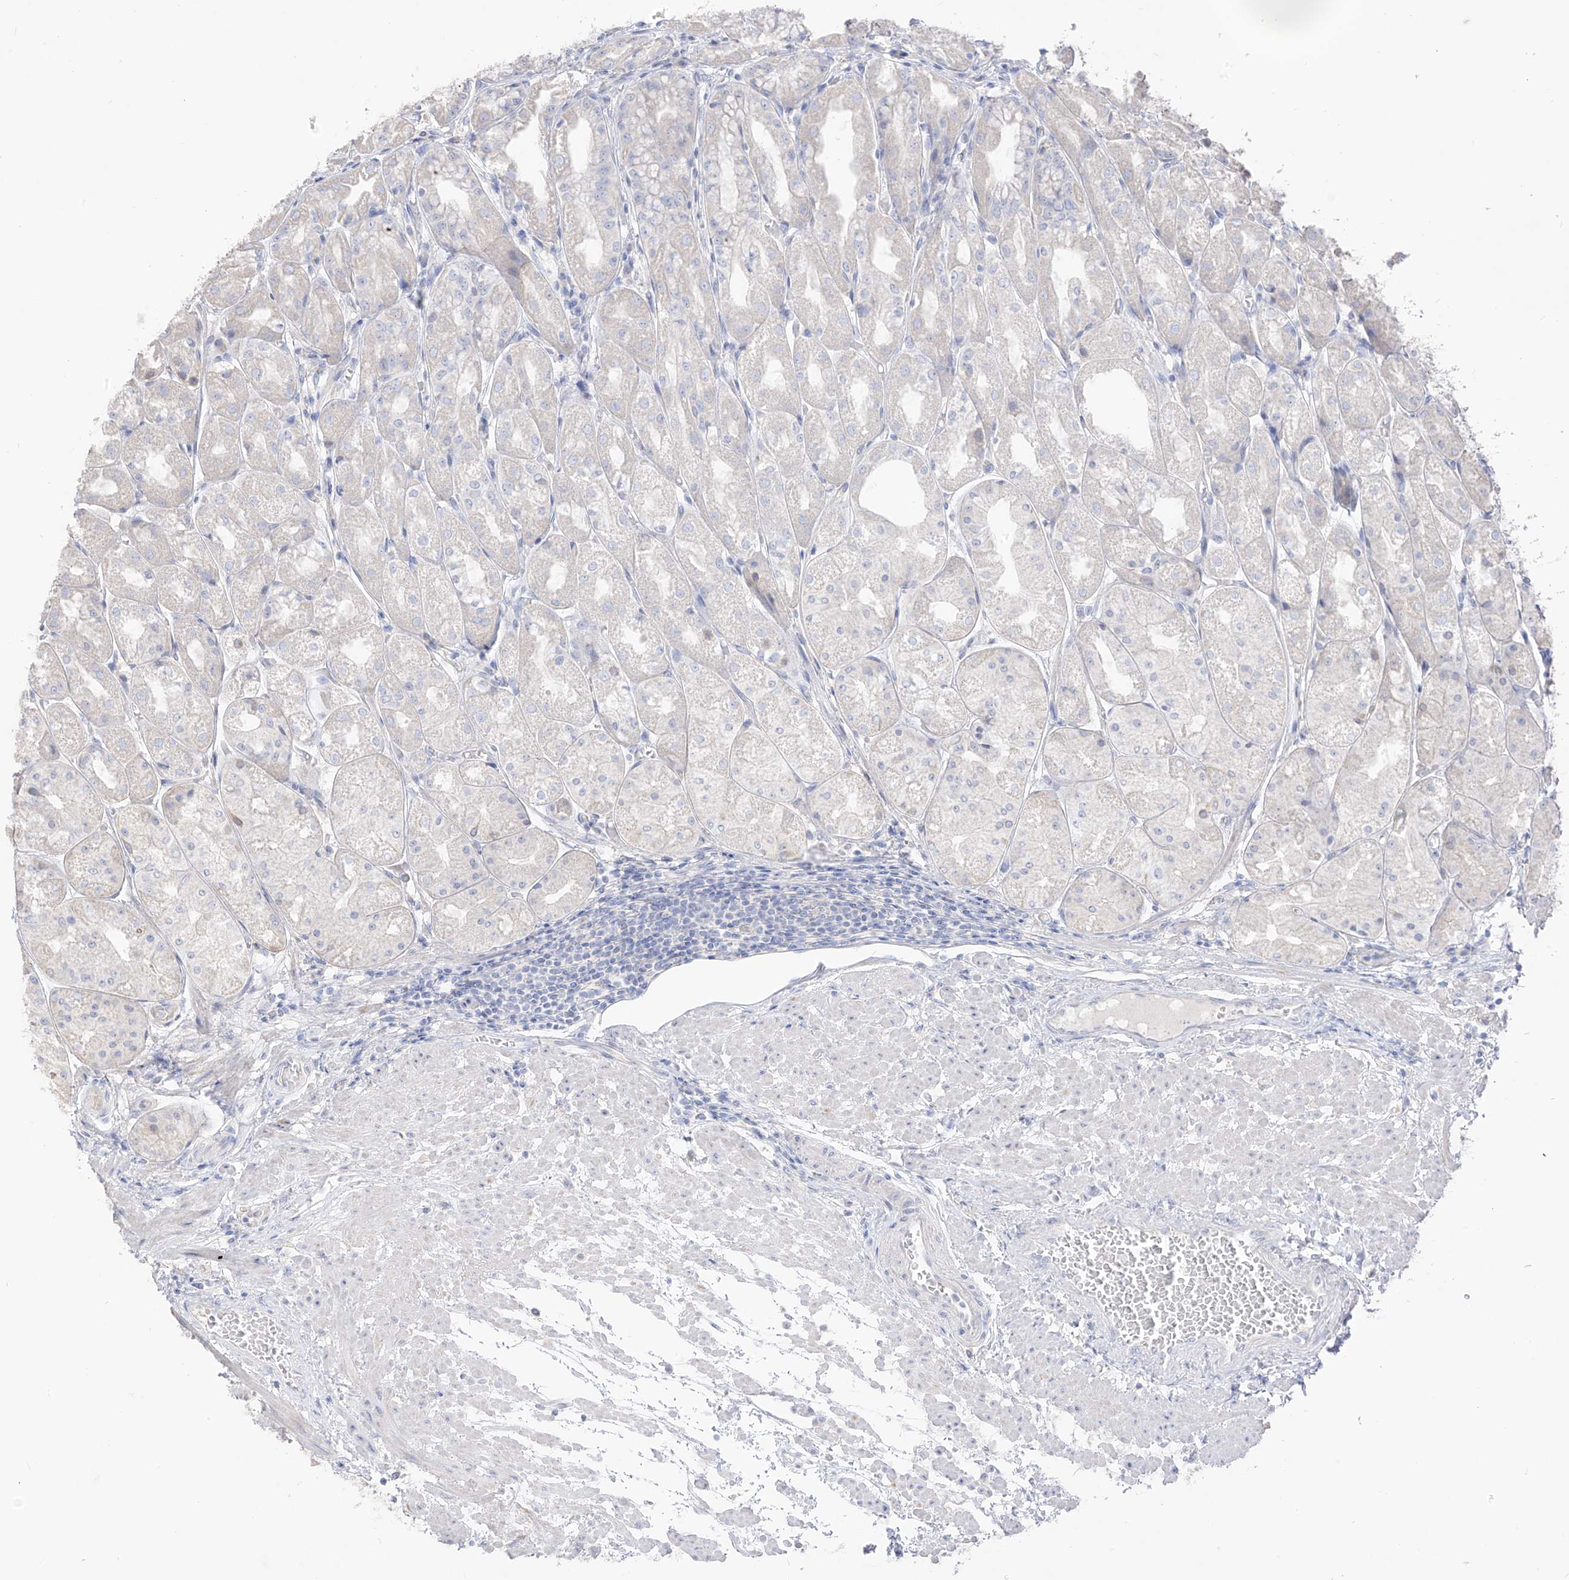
{"staining": {"intensity": "negative", "quantity": "none", "location": "none"}, "tissue": "stomach", "cell_type": "Glandular cells", "image_type": "normal", "snomed": [{"axis": "morphology", "description": "Normal tissue, NOS"}, {"axis": "topography", "description": "Stomach, upper"}], "caption": "This micrograph is of normal stomach stained with immunohistochemistry to label a protein in brown with the nuclei are counter-stained blue. There is no staining in glandular cells.", "gene": "ARHGEF40", "patient": {"sex": "male", "age": 72}}